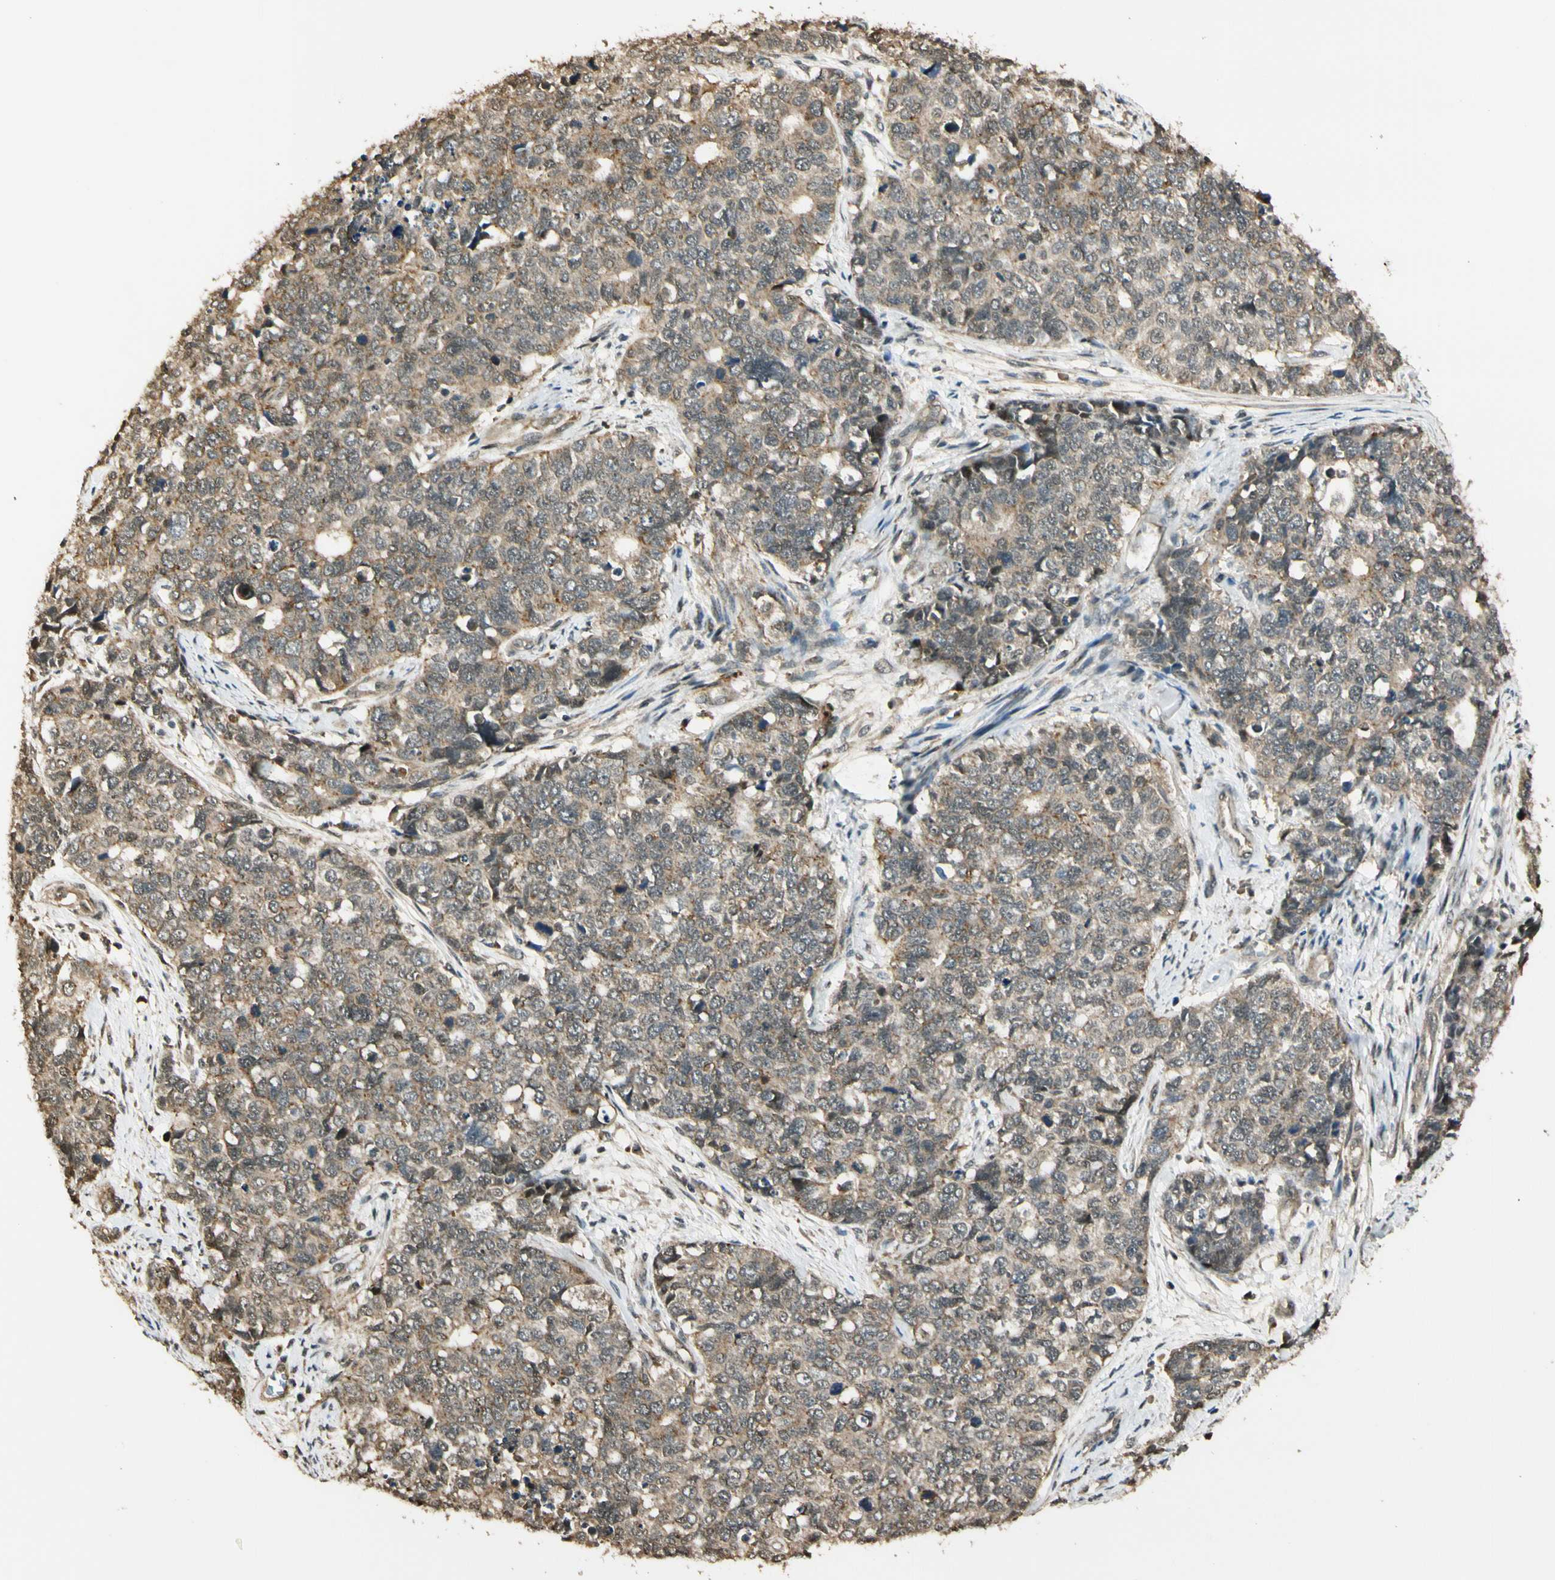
{"staining": {"intensity": "weak", "quantity": "25%-75%", "location": "cytoplasmic/membranous"}, "tissue": "cervical cancer", "cell_type": "Tumor cells", "image_type": "cancer", "snomed": [{"axis": "morphology", "description": "Squamous cell carcinoma, NOS"}, {"axis": "topography", "description": "Cervix"}], "caption": "Protein analysis of cervical cancer (squamous cell carcinoma) tissue shows weak cytoplasmic/membranous positivity in about 25%-75% of tumor cells.", "gene": "LAMTOR1", "patient": {"sex": "female", "age": 63}}